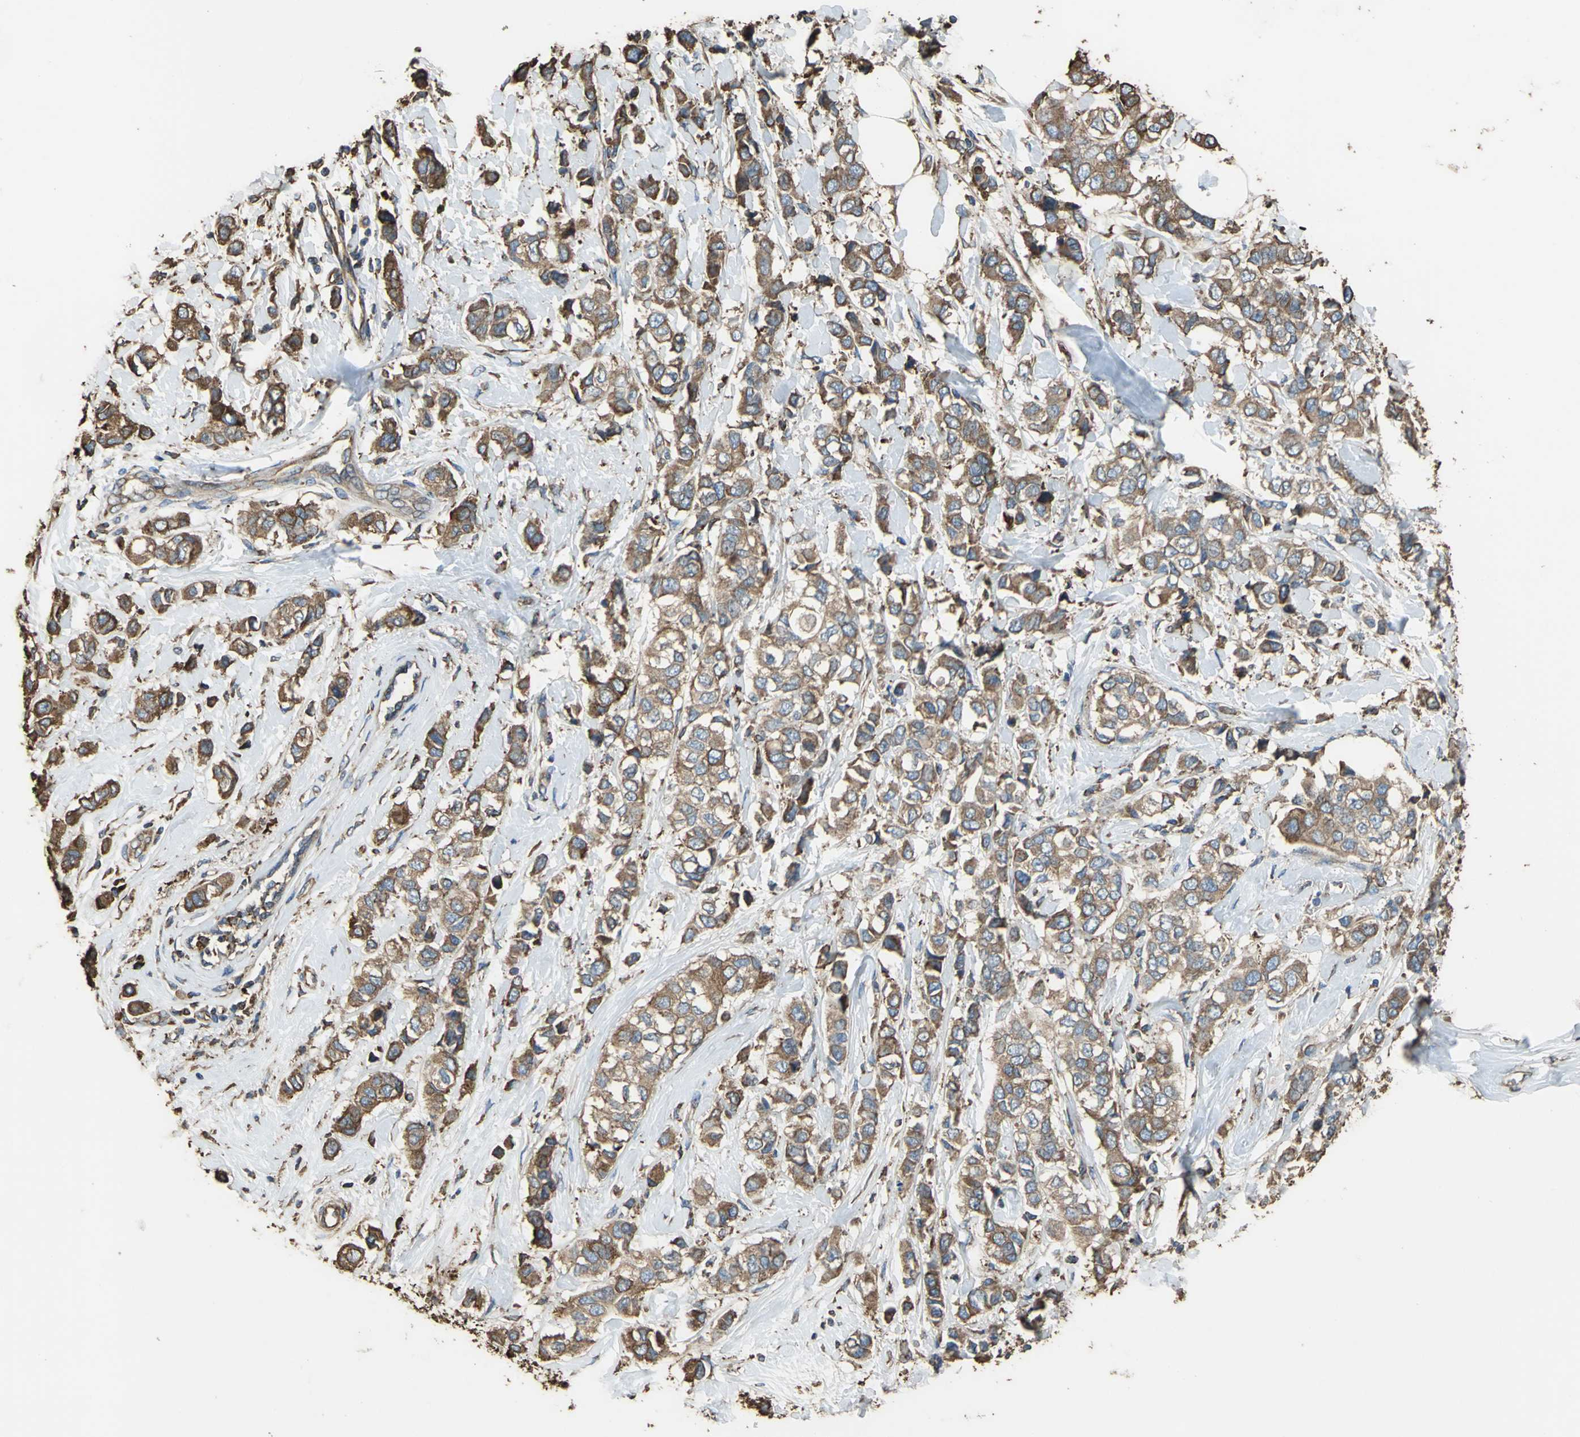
{"staining": {"intensity": "strong", "quantity": ">75%", "location": "cytoplasmic/membranous"}, "tissue": "breast cancer", "cell_type": "Tumor cells", "image_type": "cancer", "snomed": [{"axis": "morphology", "description": "Duct carcinoma"}, {"axis": "topography", "description": "Breast"}], "caption": "A micrograph showing strong cytoplasmic/membranous positivity in about >75% of tumor cells in breast infiltrating ductal carcinoma, as visualized by brown immunohistochemical staining.", "gene": "GPANK1", "patient": {"sex": "female", "age": 50}}